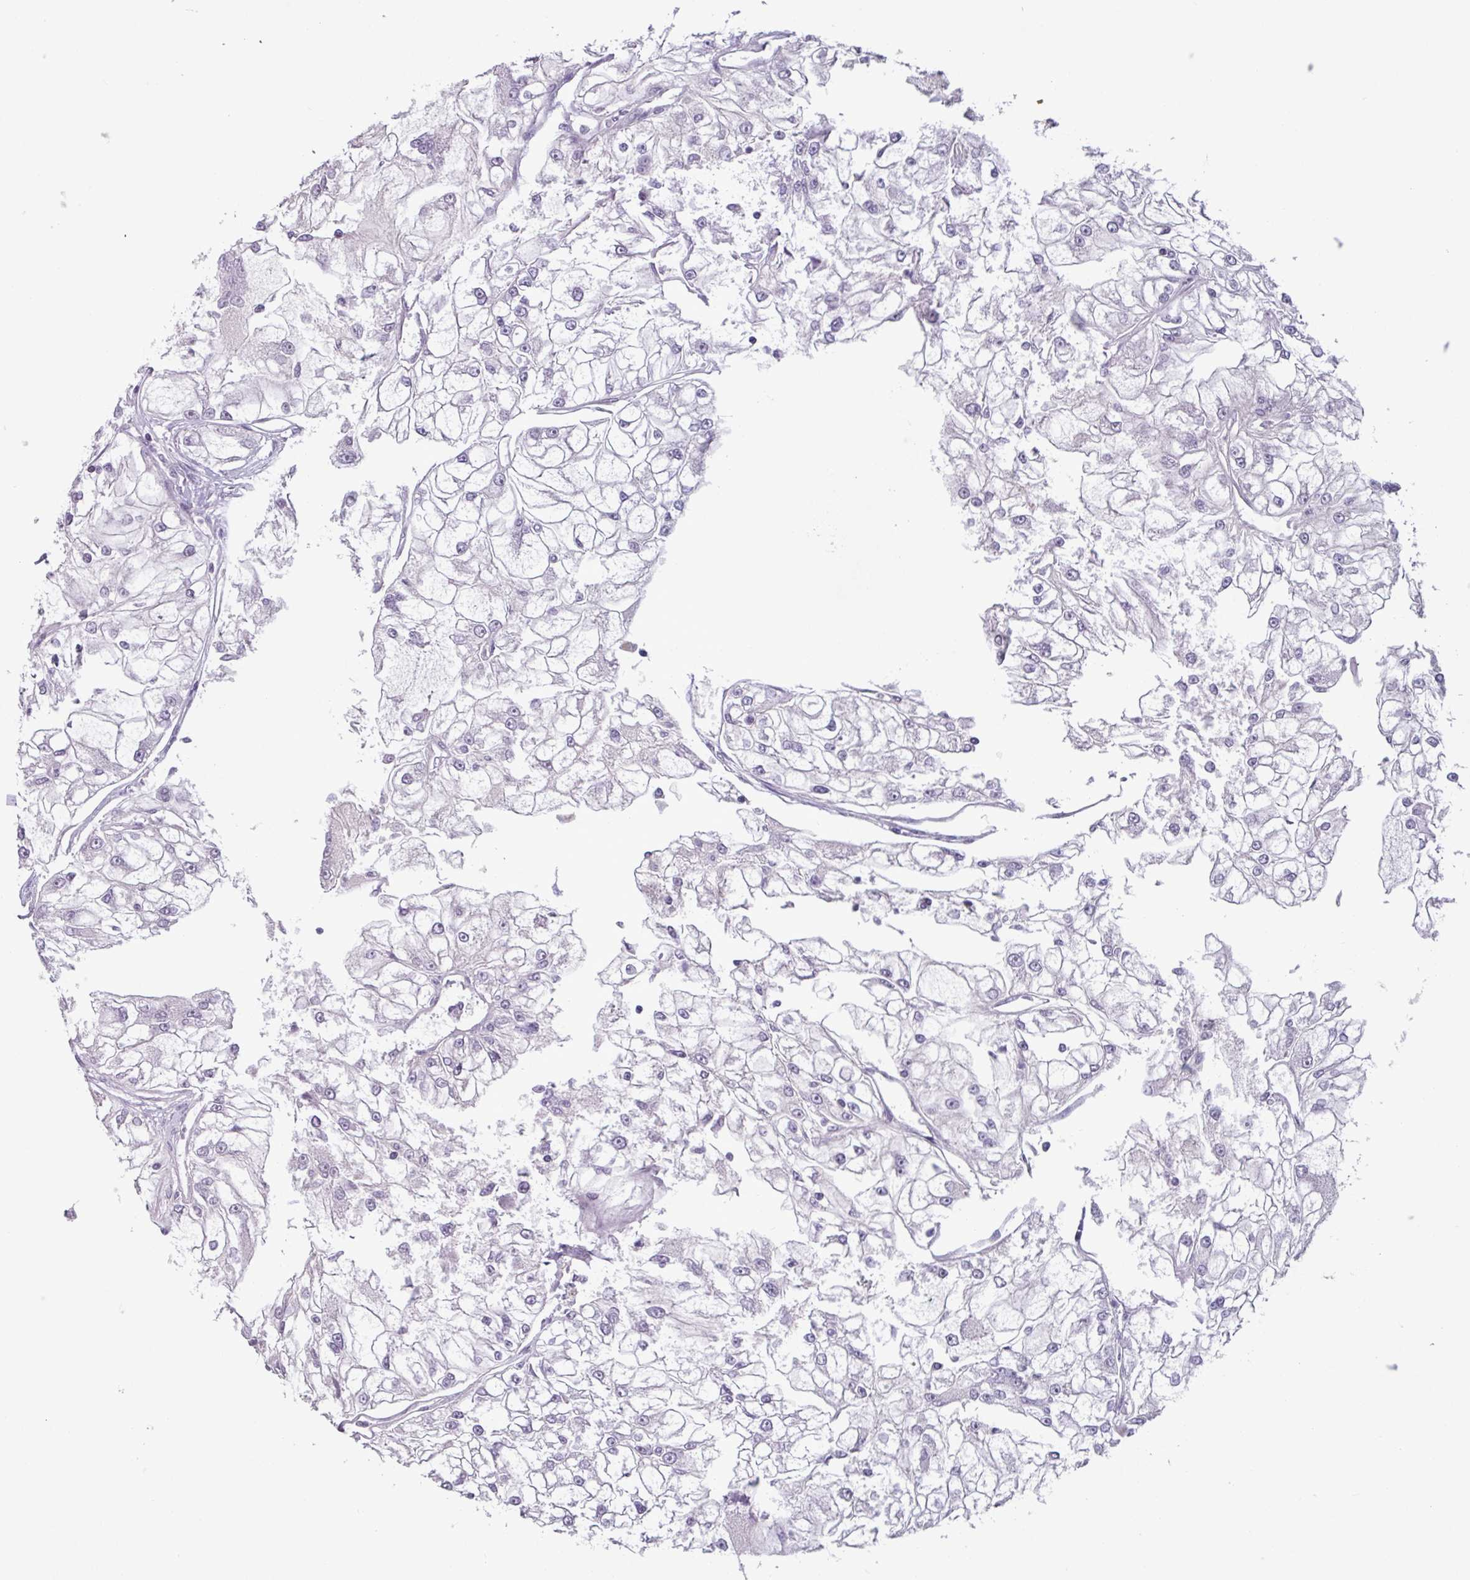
{"staining": {"intensity": "negative", "quantity": "none", "location": "none"}, "tissue": "renal cancer", "cell_type": "Tumor cells", "image_type": "cancer", "snomed": [{"axis": "morphology", "description": "Adenocarcinoma, NOS"}, {"axis": "topography", "description": "Kidney"}], "caption": "Renal cancer was stained to show a protein in brown. There is no significant positivity in tumor cells.", "gene": "ZNF575", "patient": {"sex": "female", "age": 72}}